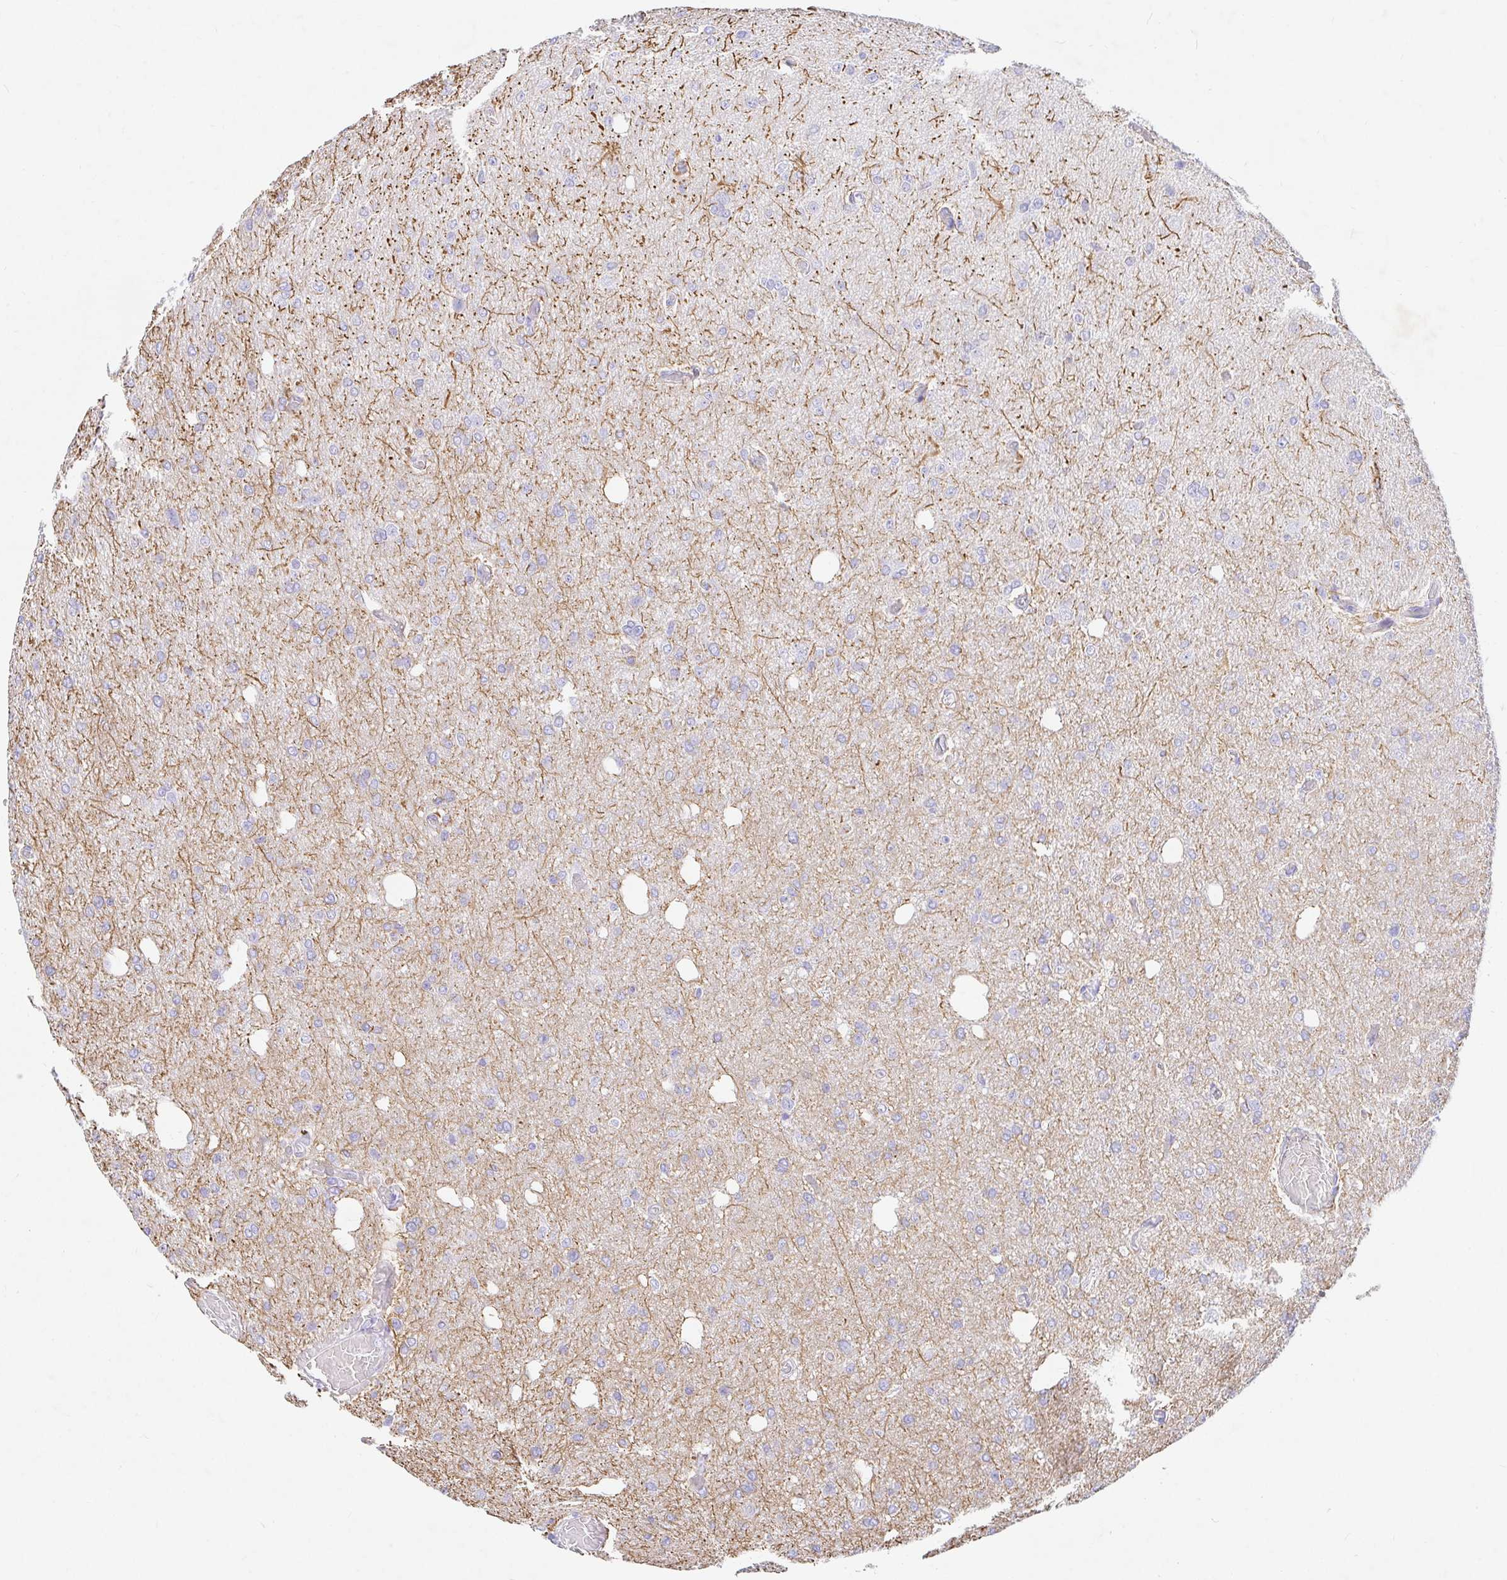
{"staining": {"intensity": "negative", "quantity": "none", "location": "none"}, "tissue": "glioma", "cell_type": "Tumor cells", "image_type": "cancer", "snomed": [{"axis": "morphology", "description": "Glioma, malignant, Low grade"}, {"axis": "topography", "description": "Brain"}], "caption": "The photomicrograph reveals no significant staining in tumor cells of malignant glioma (low-grade). Nuclei are stained in blue.", "gene": "NR2E1", "patient": {"sex": "male", "age": 26}}